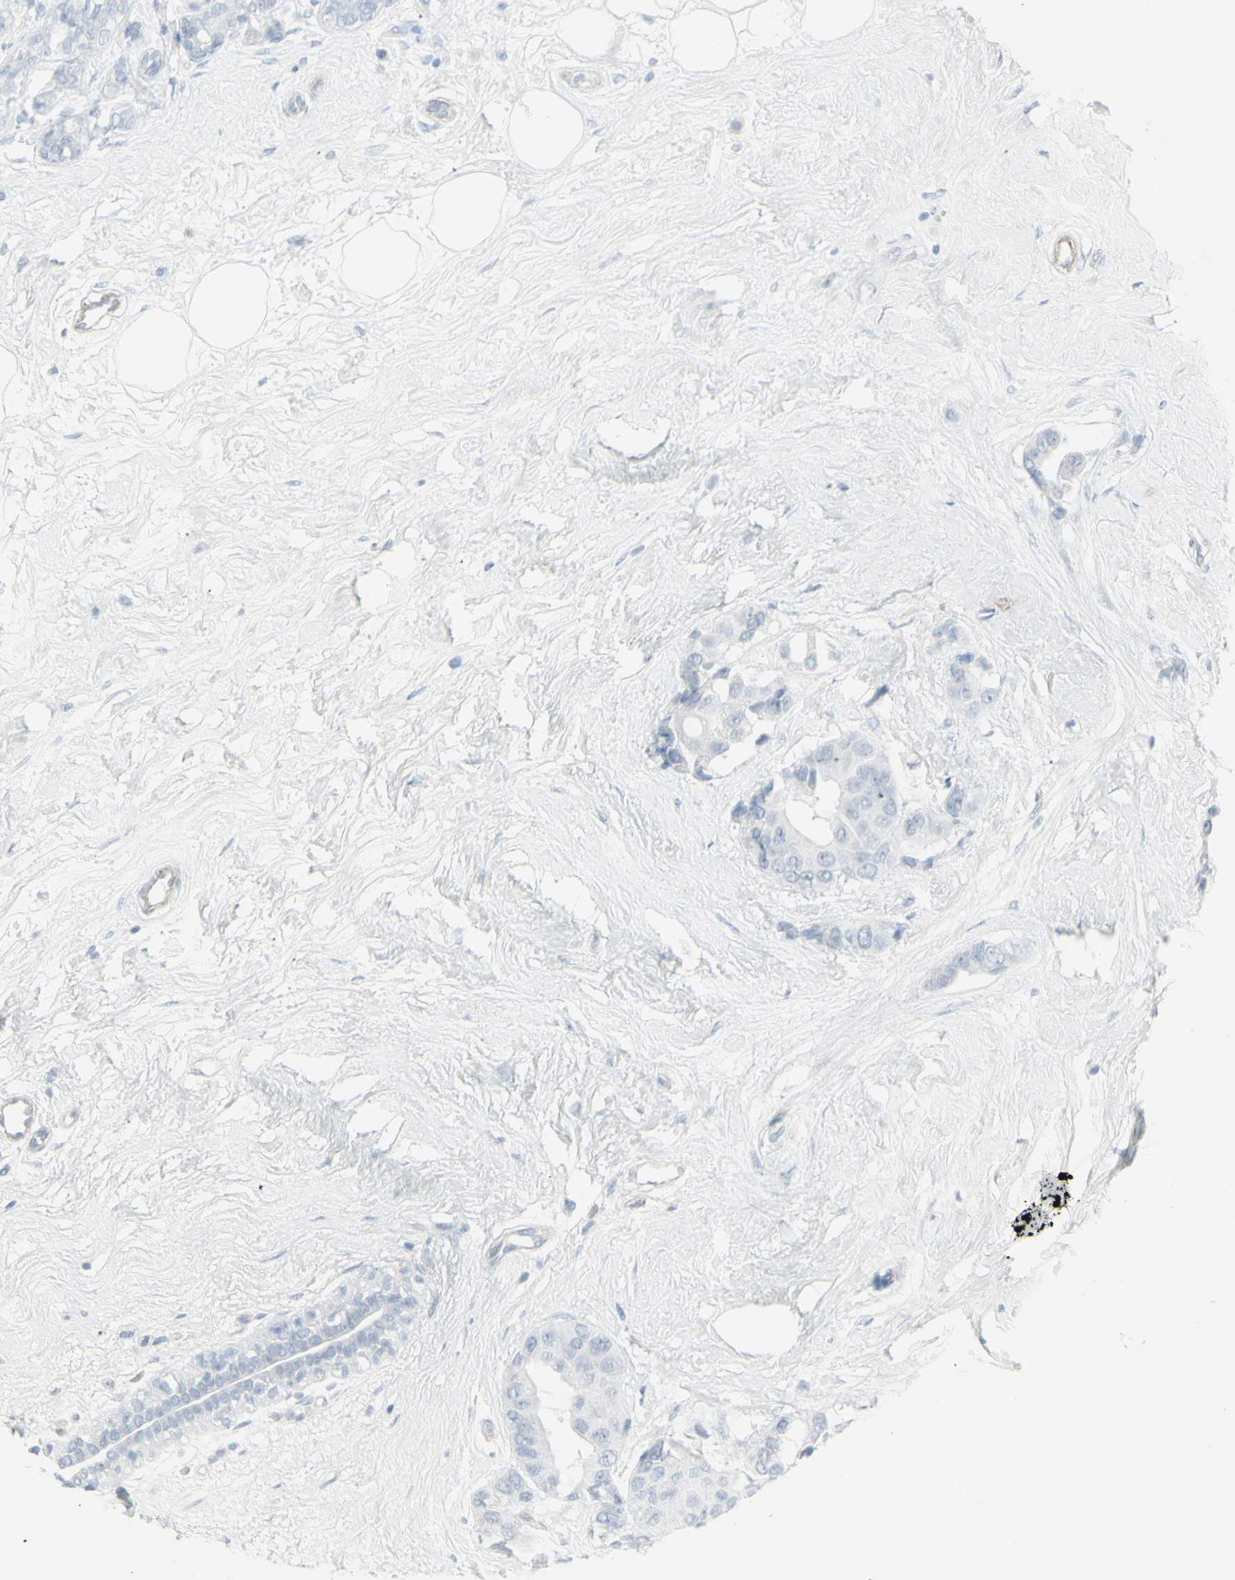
{"staining": {"intensity": "negative", "quantity": "none", "location": "none"}, "tissue": "breast cancer", "cell_type": "Tumor cells", "image_type": "cancer", "snomed": [{"axis": "morphology", "description": "Normal tissue, NOS"}, {"axis": "morphology", "description": "Duct carcinoma"}, {"axis": "topography", "description": "Breast"}], "caption": "This is an immunohistochemistry photomicrograph of breast cancer (infiltrating ductal carcinoma). There is no staining in tumor cells.", "gene": "YBX2", "patient": {"sex": "female", "age": 39}}